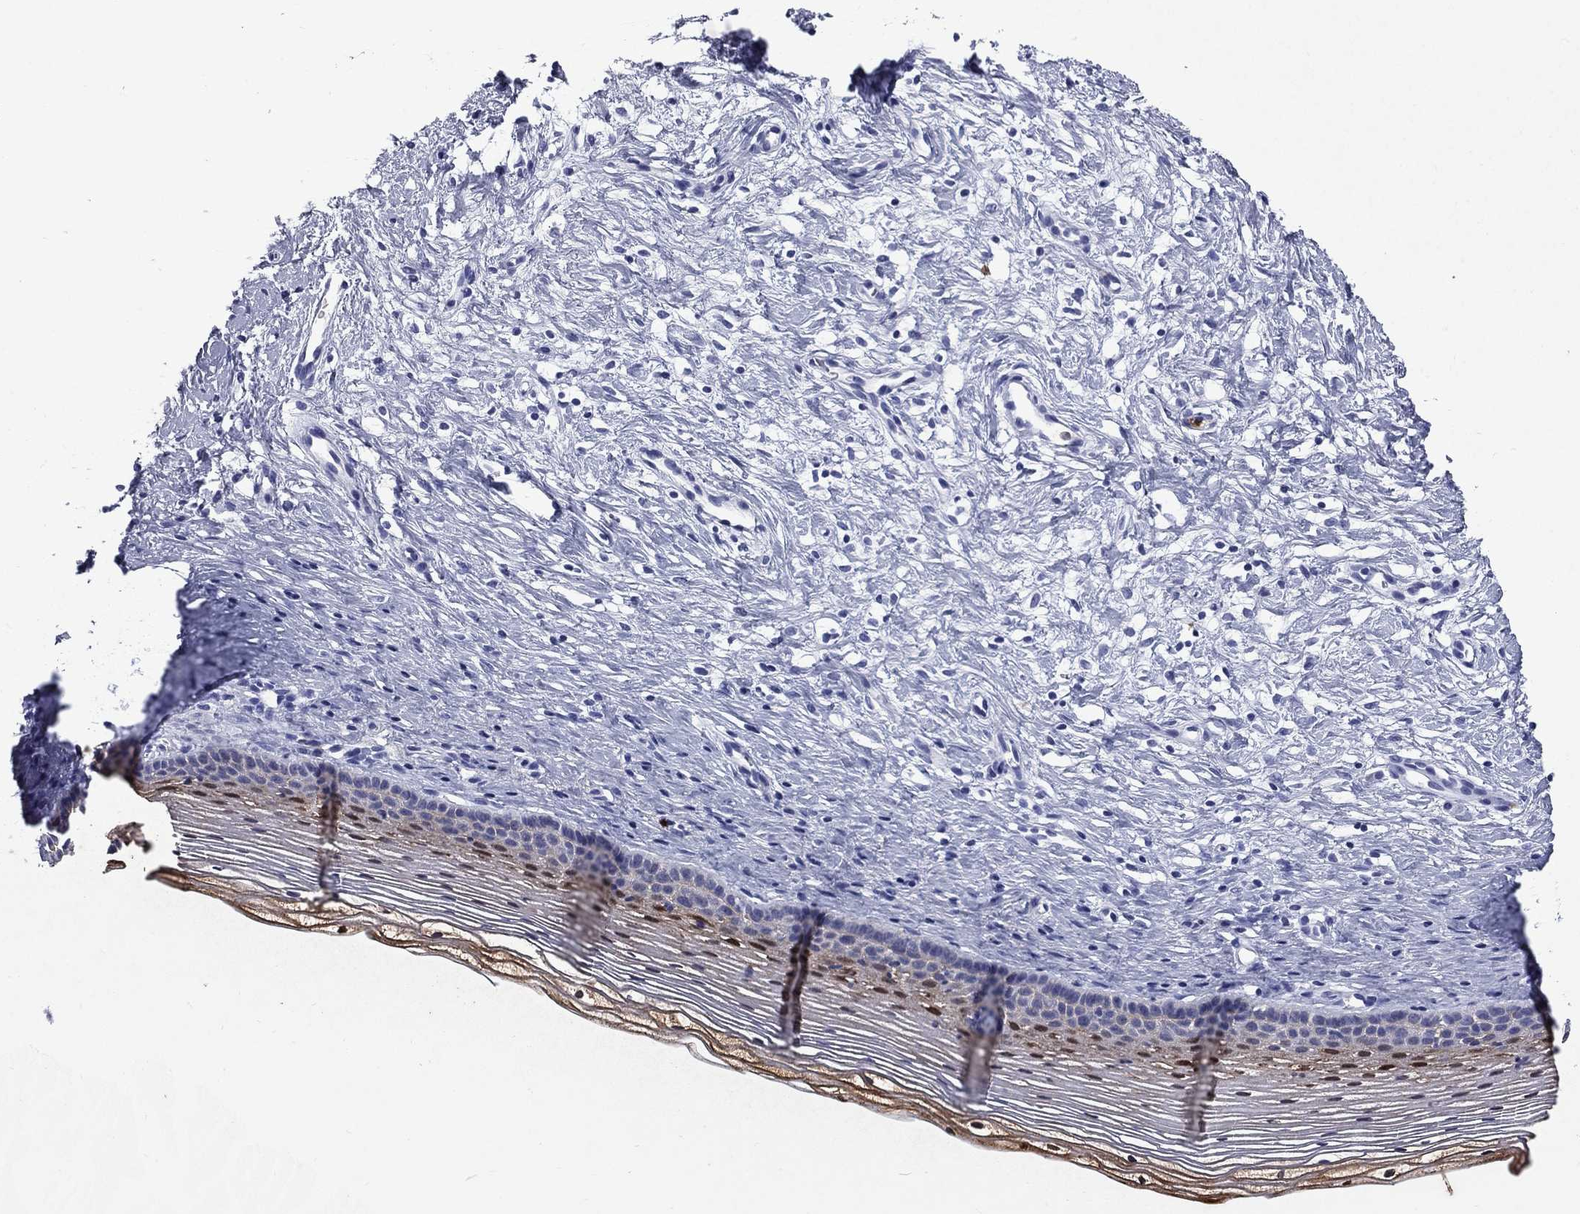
{"staining": {"intensity": "moderate", "quantity": "<25%", "location": "cytoplasmic/membranous,nuclear"}, "tissue": "cervix", "cell_type": "Squamous epithelial cells", "image_type": "normal", "snomed": [{"axis": "morphology", "description": "Normal tissue, NOS"}, {"axis": "topography", "description": "Cervix"}], "caption": "Approximately <25% of squamous epithelial cells in unremarkable cervix reveal moderate cytoplasmic/membranous,nuclear protein expression as visualized by brown immunohistochemical staining.", "gene": "TRIM29", "patient": {"sex": "female", "age": 39}}